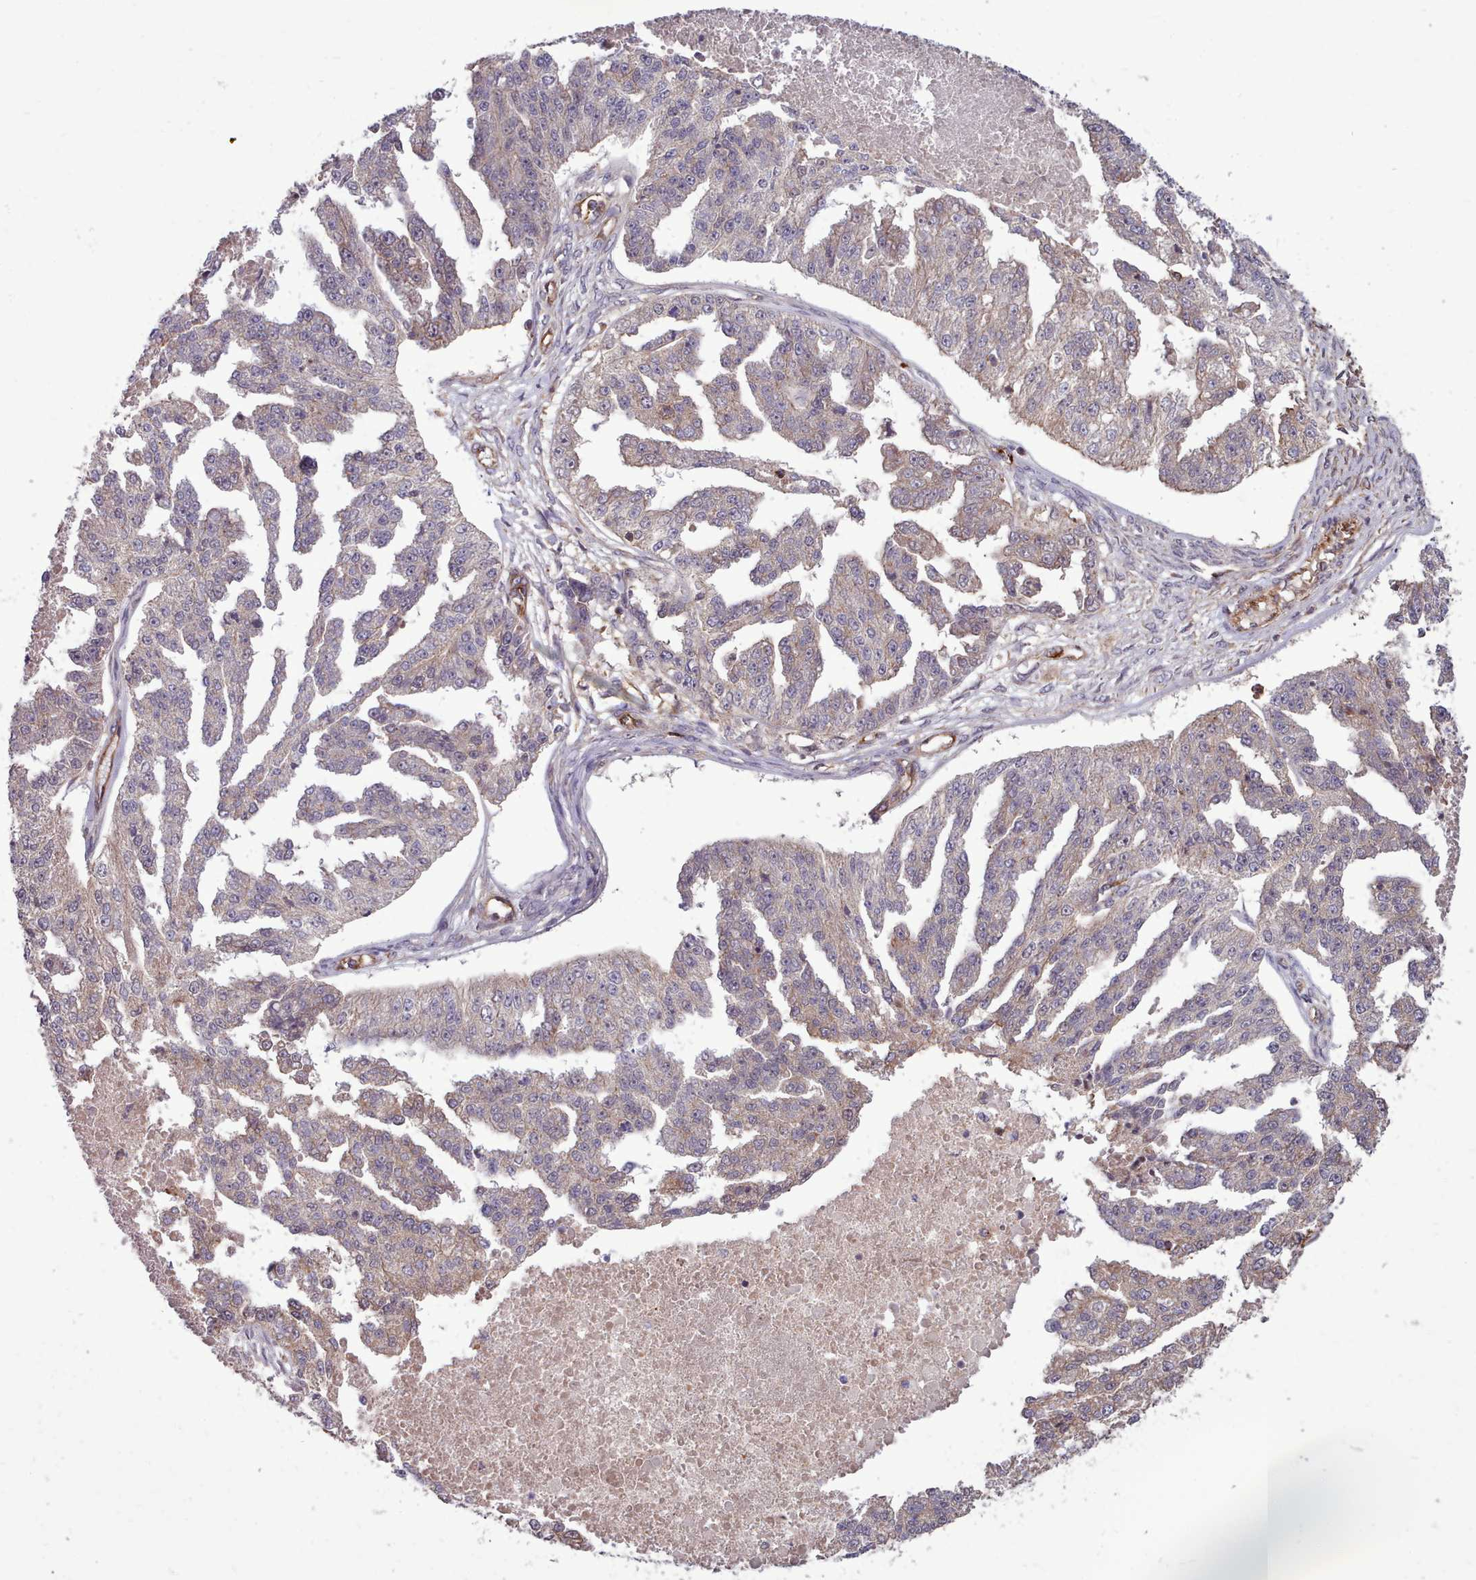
{"staining": {"intensity": "weak", "quantity": "<25%", "location": "cytoplasmic/membranous"}, "tissue": "ovarian cancer", "cell_type": "Tumor cells", "image_type": "cancer", "snomed": [{"axis": "morphology", "description": "Cystadenocarcinoma, serous, NOS"}, {"axis": "topography", "description": "Ovary"}], "caption": "Photomicrograph shows no significant protein expression in tumor cells of ovarian cancer.", "gene": "STUB1", "patient": {"sex": "female", "age": 58}}